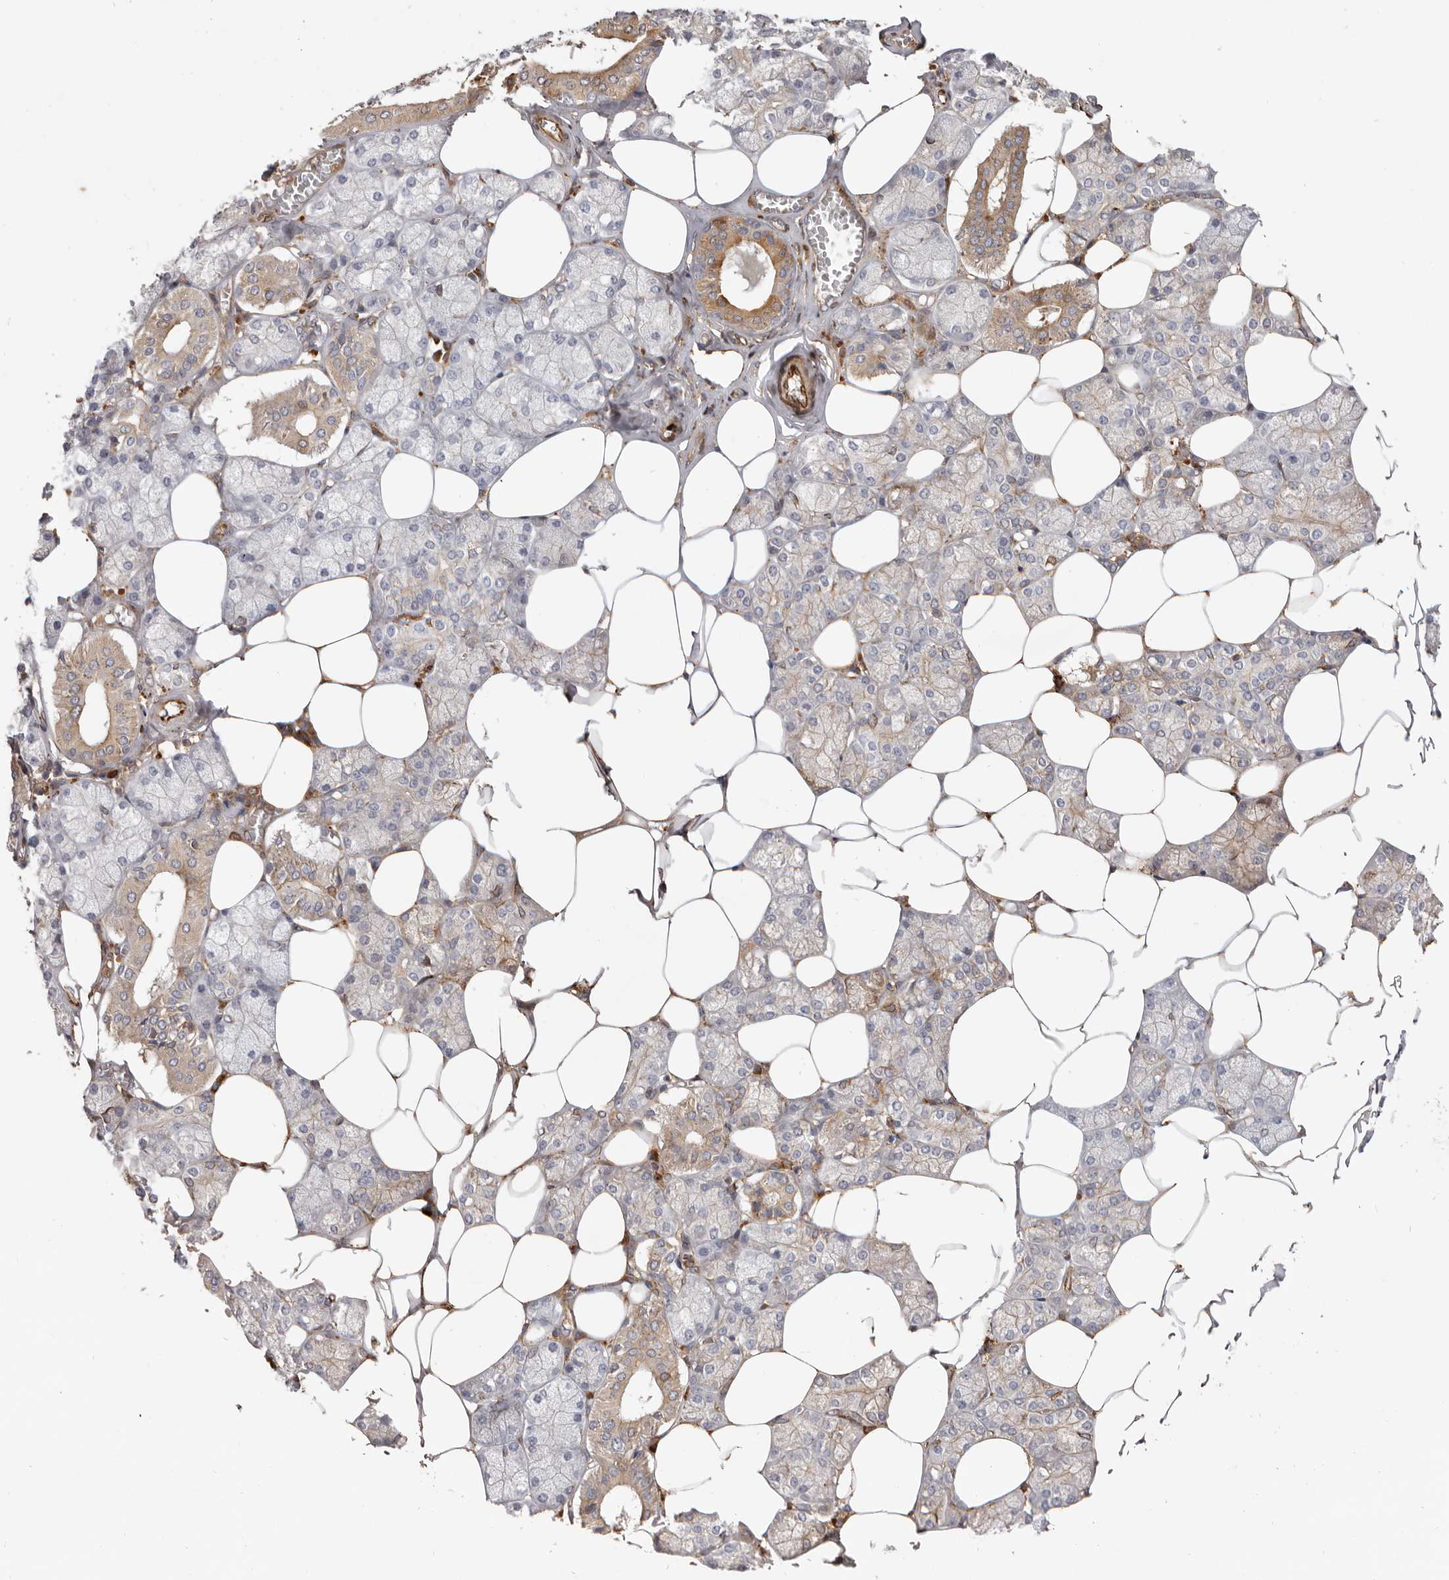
{"staining": {"intensity": "moderate", "quantity": "<25%", "location": "cytoplasmic/membranous"}, "tissue": "salivary gland", "cell_type": "Glandular cells", "image_type": "normal", "snomed": [{"axis": "morphology", "description": "Normal tissue, NOS"}, {"axis": "topography", "description": "Salivary gland"}], "caption": "This is a histology image of IHC staining of unremarkable salivary gland, which shows moderate staining in the cytoplasmic/membranous of glandular cells.", "gene": "WDTC1", "patient": {"sex": "male", "age": 62}}